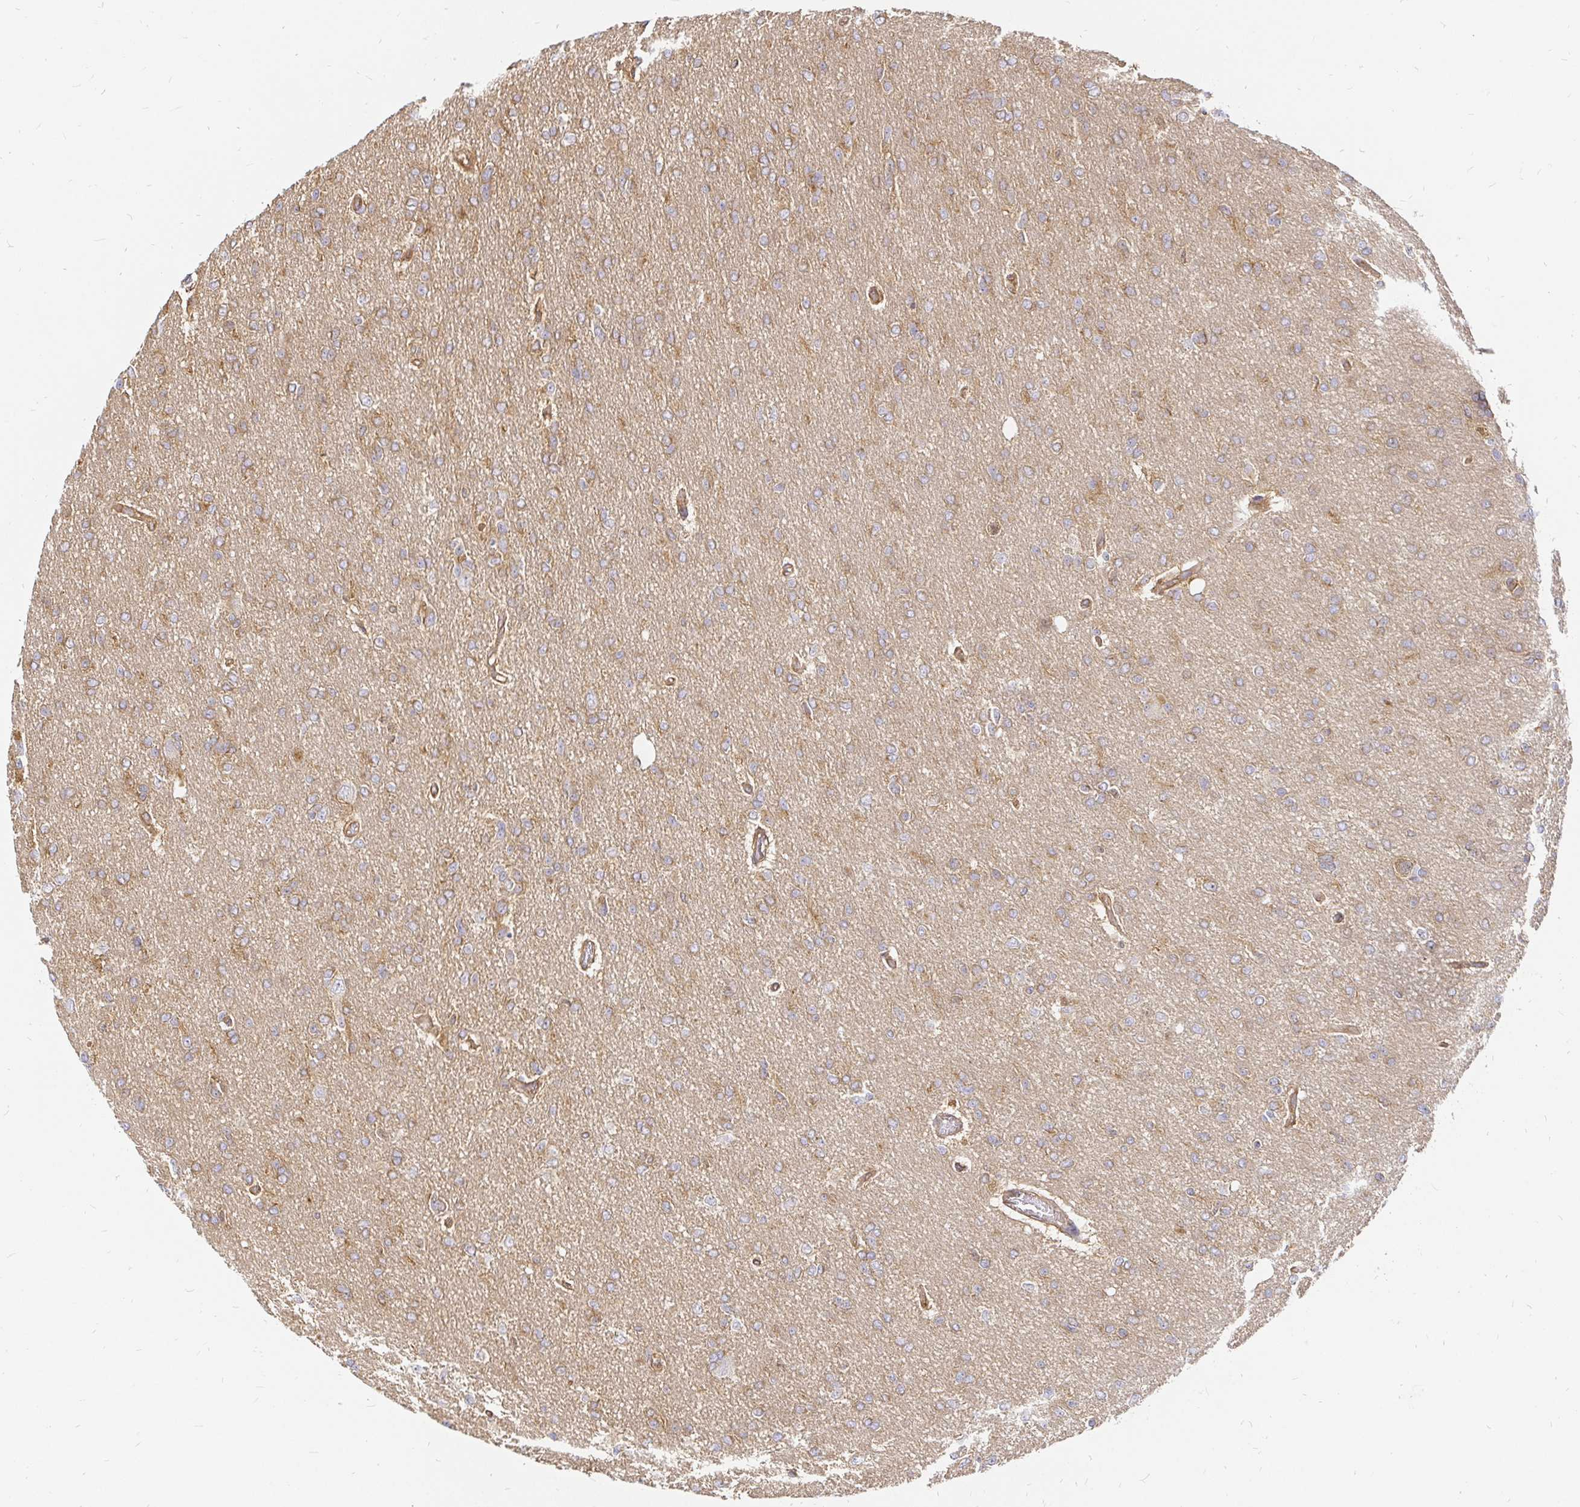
{"staining": {"intensity": "weak", "quantity": "25%-75%", "location": "cytoplasmic/membranous"}, "tissue": "glioma", "cell_type": "Tumor cells", "image_type": "cancer", "snomed": [{"axis": "morphology", "description": "Glioma, malignant, Low grade"}, {"axis": "topography", "description": "Brain"}], "caption": "DAB (3,3'-diaminobenzidine) immunohistochemical staining of glioma displays weak cytoplasmic/membranous protein expression in about 25%-75% of tumor cells.", "gene": "KIF5B", "patient": {"sex": "male", "age": 26}}